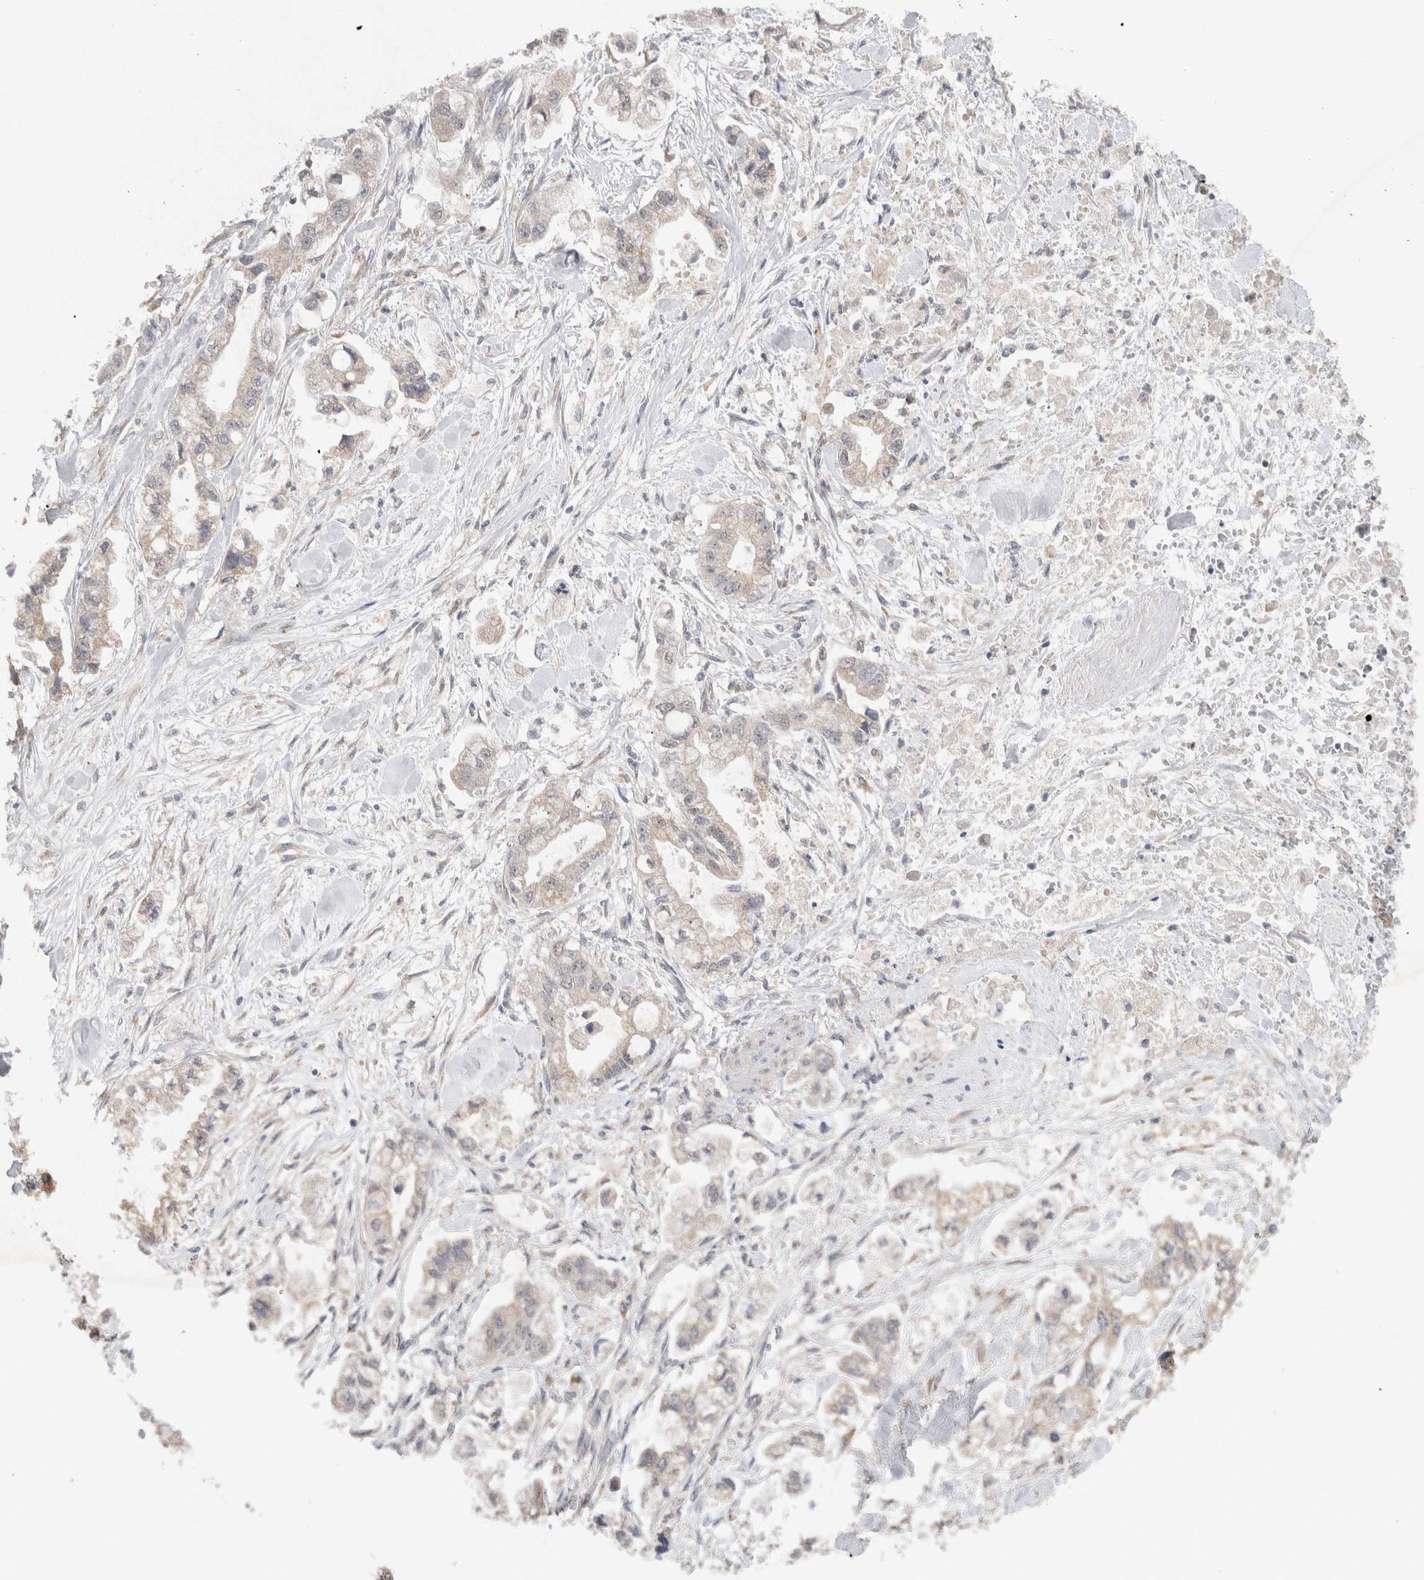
{"staining": {"intensity": "weak", "quantity": "25%-75%", "location": "cytoplasmic/membranous"}, "tissue": "stomach cancer", "cell_type": "Tumor cells", "image_type": "cancer", "snomed": [{"axis": "morphology", "description": "Normal tissue, NOS"}, {"axis": "morphology", "description": "Adenocarcinoma, NOS"}, {"axis": "topography", "description": "Stomach"}], "caption": "Immunohistochemistry histopathology image of adenocarcinoma (stomach) stained for a protein (brown), which exhibits low levels of weak cytoplasmic/membranous staining in about 25%-75% of tumor cells.", "gene": "RAB14", "patient": {"sex": "male", "age": 62}}